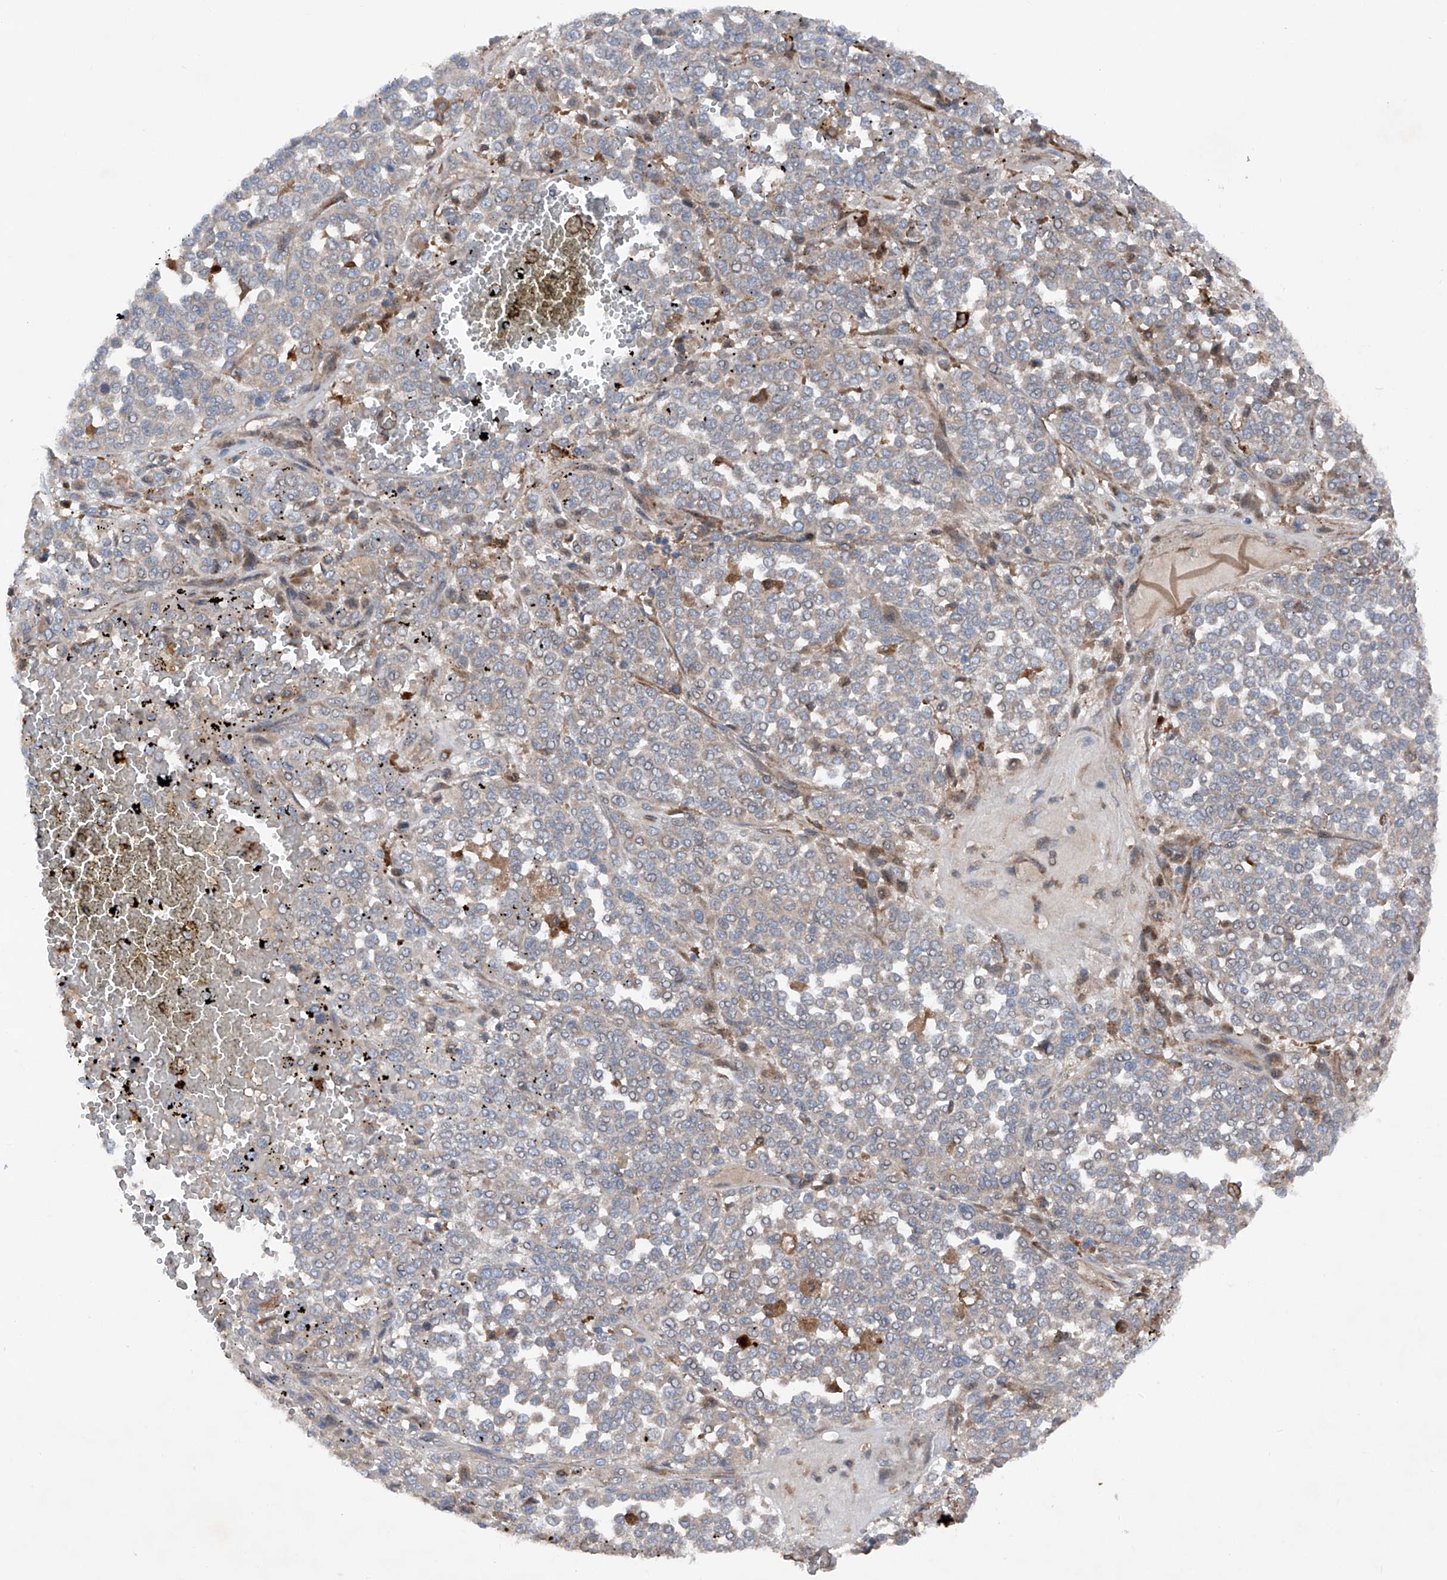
{"staining": {"intensity": "weak", "quantity": ">75%", "location": "cytoplasmic/membranous"}, "tissue": "melanoma", "cell_type": "Tumor cells", "image_type": "cancer", "snomed": [{"axis": "morphology", "description": "Malignant melanoma, Metastatic site"}, {"axis": "topography", "description": "Pancreas"}], "caption": "A brown stain labels weak cytoplasmic/membranous positivity of a protein in human melanoma tumor cells. (IHC, brightfield microscopy, high magnification).", "gene": "DAD1", "patient": {"sex": "female", "age": 30}}